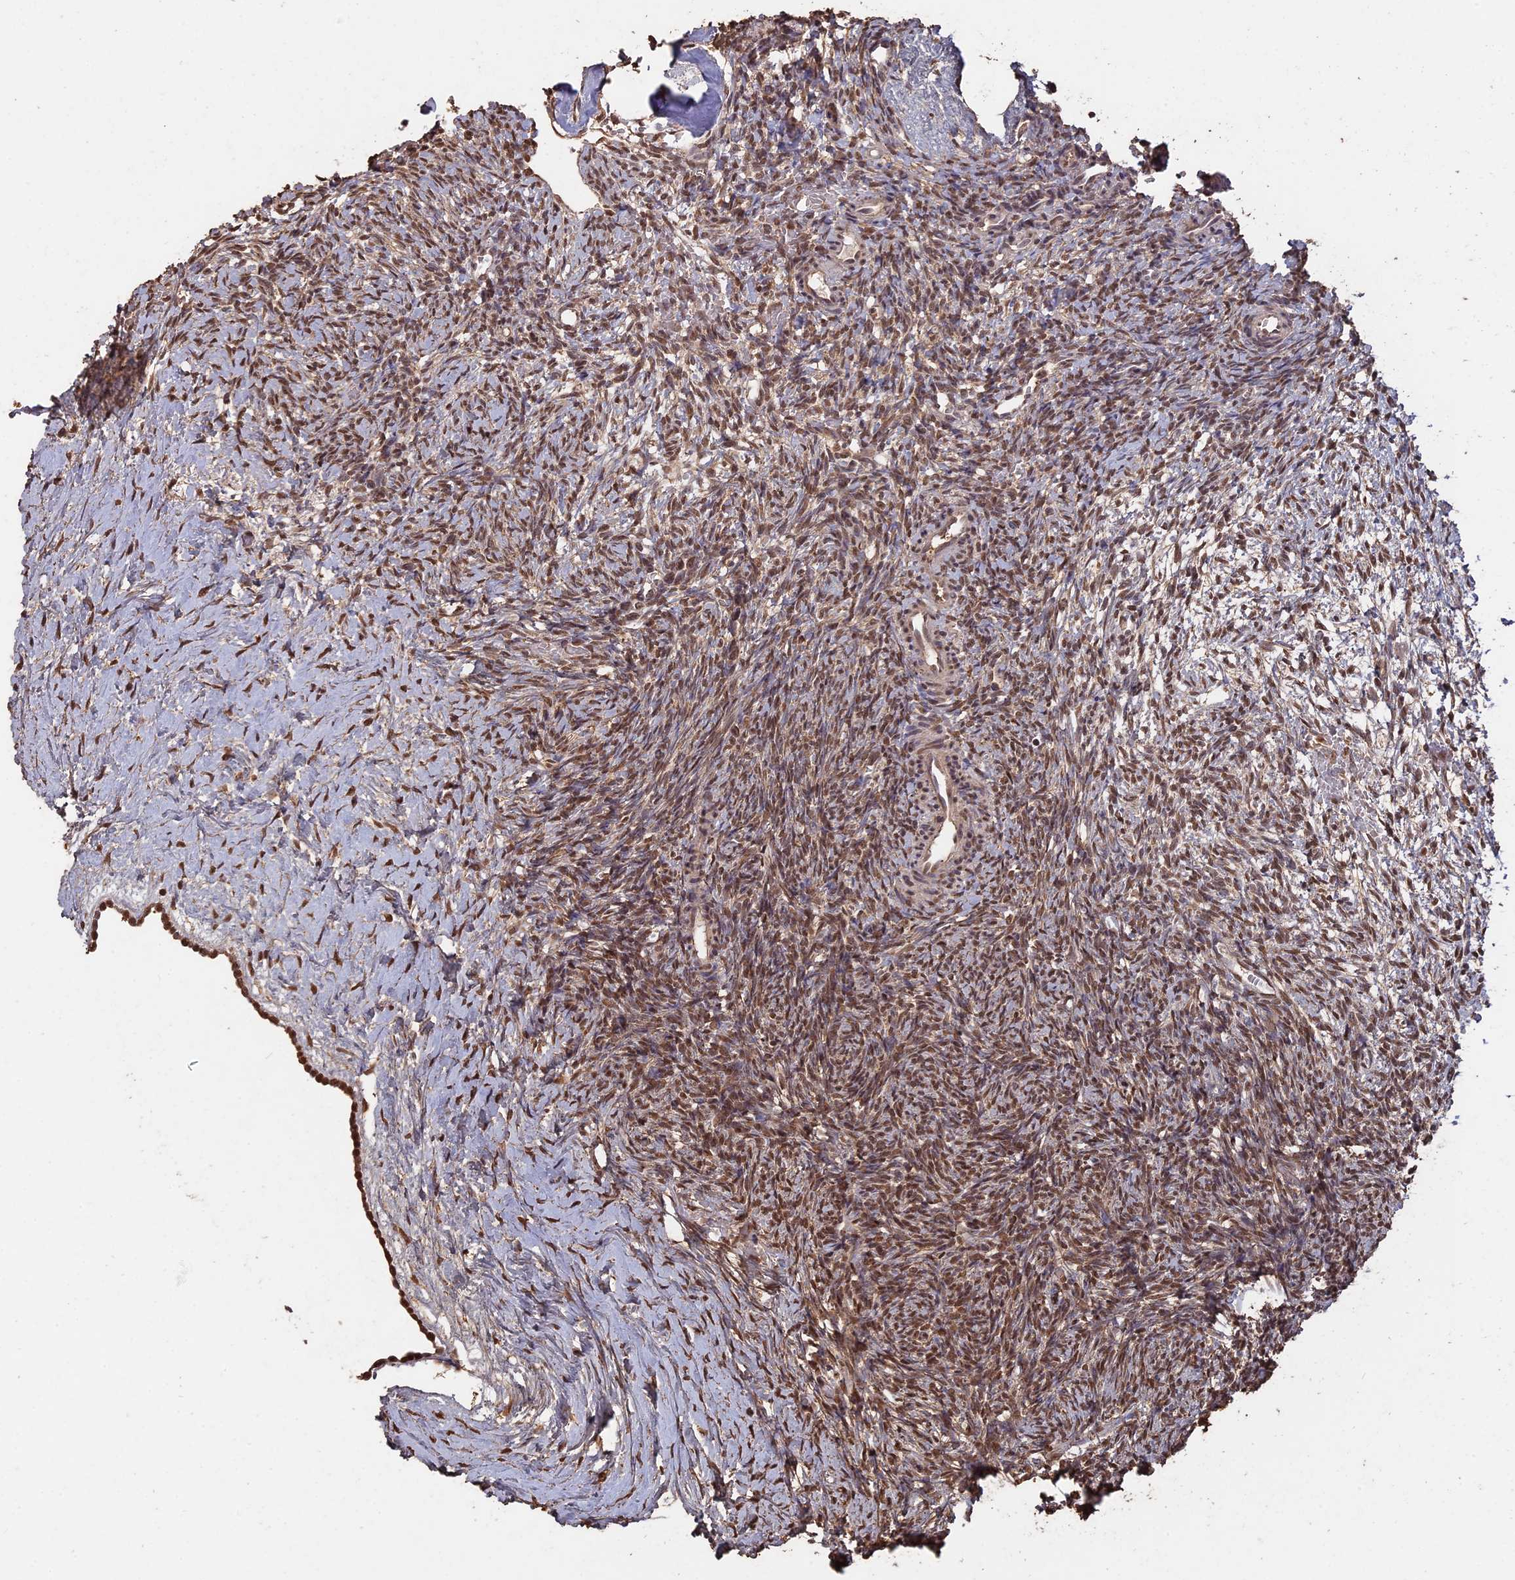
{"staining": {"intensity": "moderate", "quantity": ">75%", "location": "nuclear"}, "tissue": "ovary", "cell_type": "Ovarian stroma cells", "image_type": "normal", "snomed": [{"axis": "morphology", "description": "Normal tissue, NOS"}, {"axis": "topography", "description": "Ovary"}], "caption": "The immunohistochemical stain labels moderate nuclear staining in ovarian stroma cells of unremarkable ovary.", "gene": "PSMC6", "patient": {"sex": "female", "age": 39}}